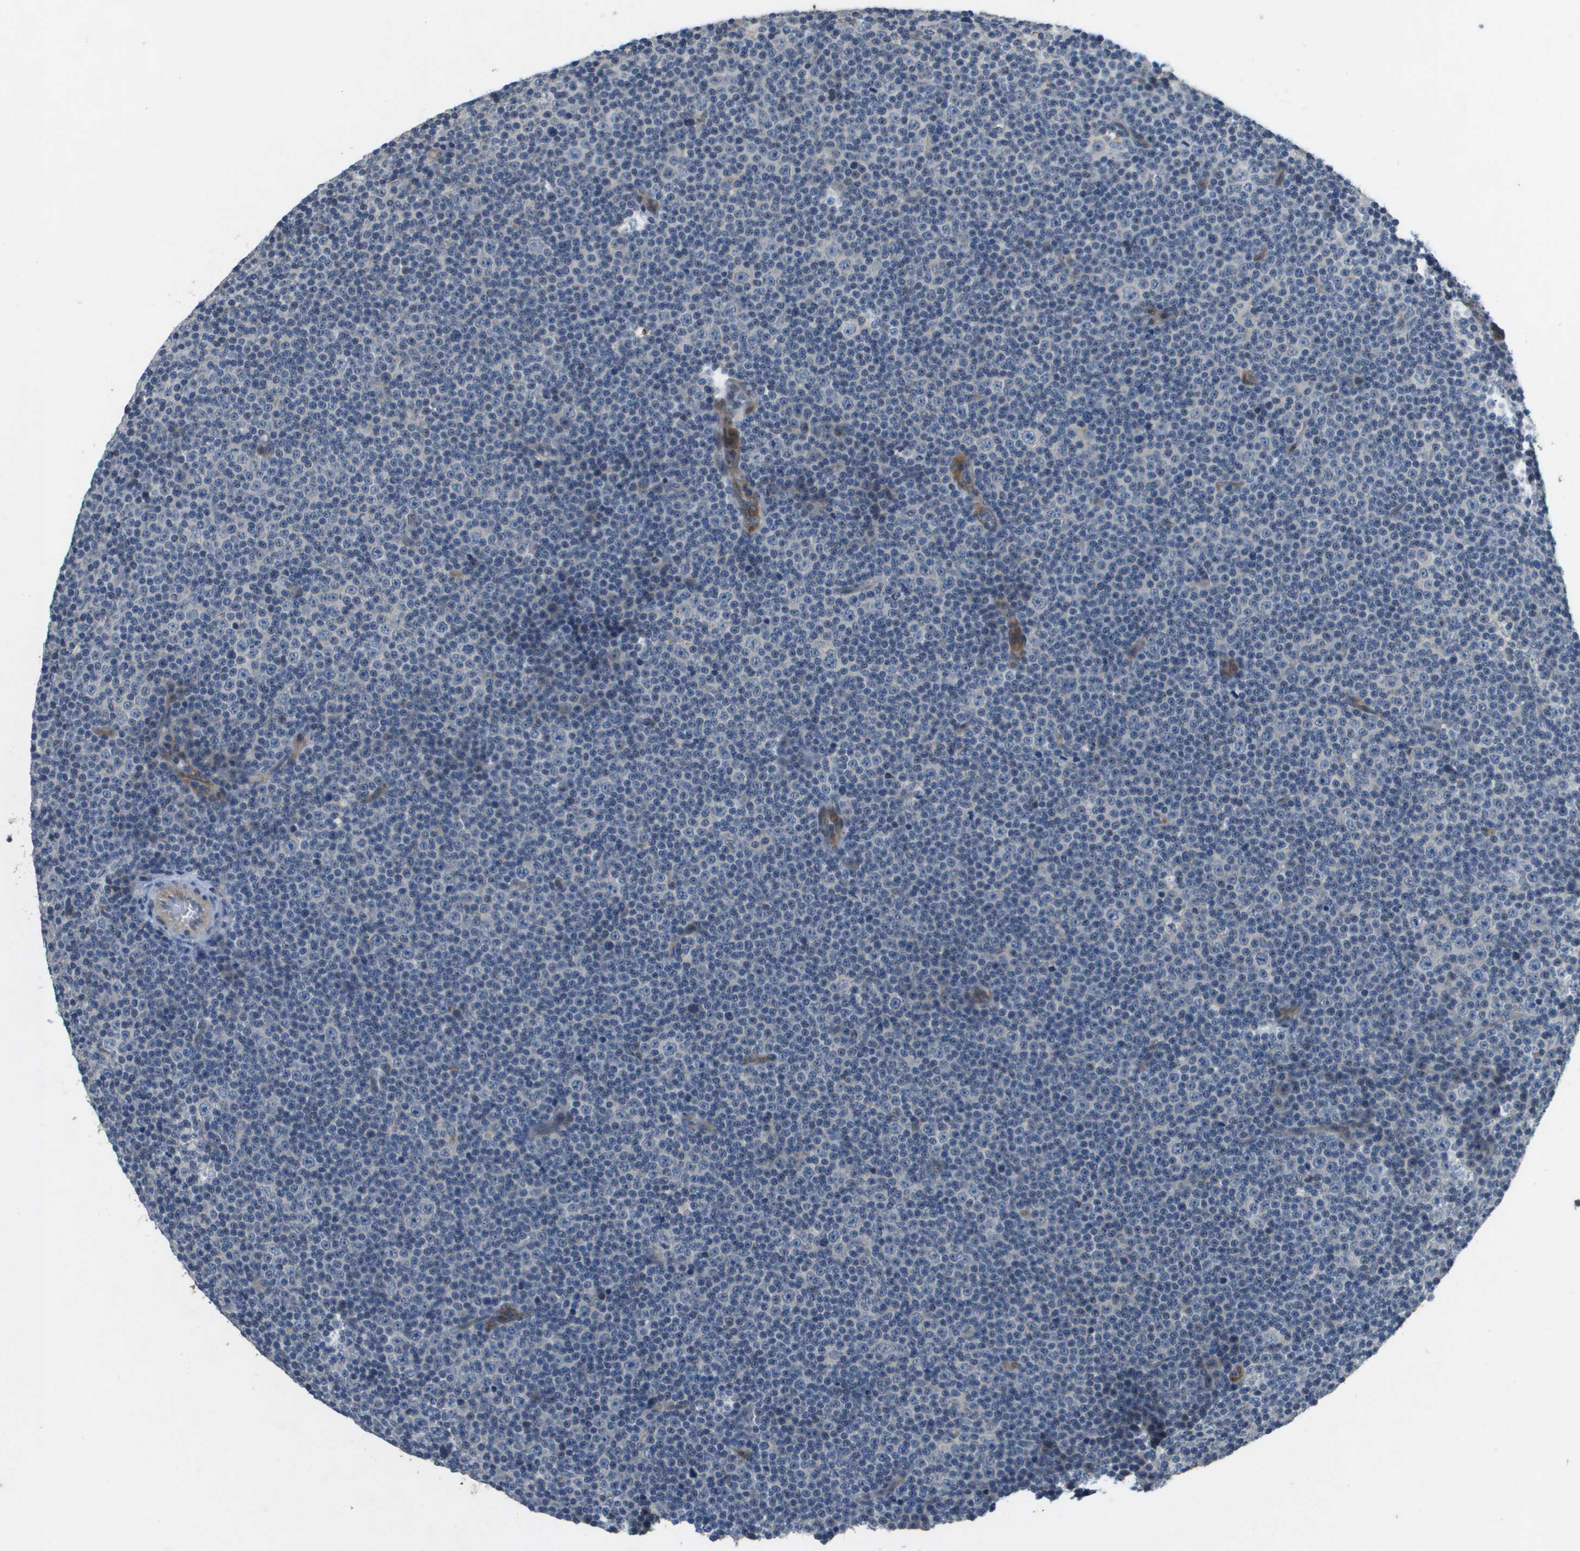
{"staining": {"intensity": "negative", "quantity": "none", "location": "none"}, "tissue": "lymphoma", "cell_type": "Tumor cells", "image_type": "cancer", "snomed": [{"axis": "morphology", "description": "Malignant lymphoma, non-Hodgkin's type, Low grade"}, {"axis": "topography", "description": "Lymph node"}], "caption": "Low-grade malignant lymphoma, non-Hodgkin's type stained for a protein using immunohistochemistry (IHC) exhibits no positivity tumor cells.", "gene": "PGAP3", "patient": {"sex": "female", "age": 67}}